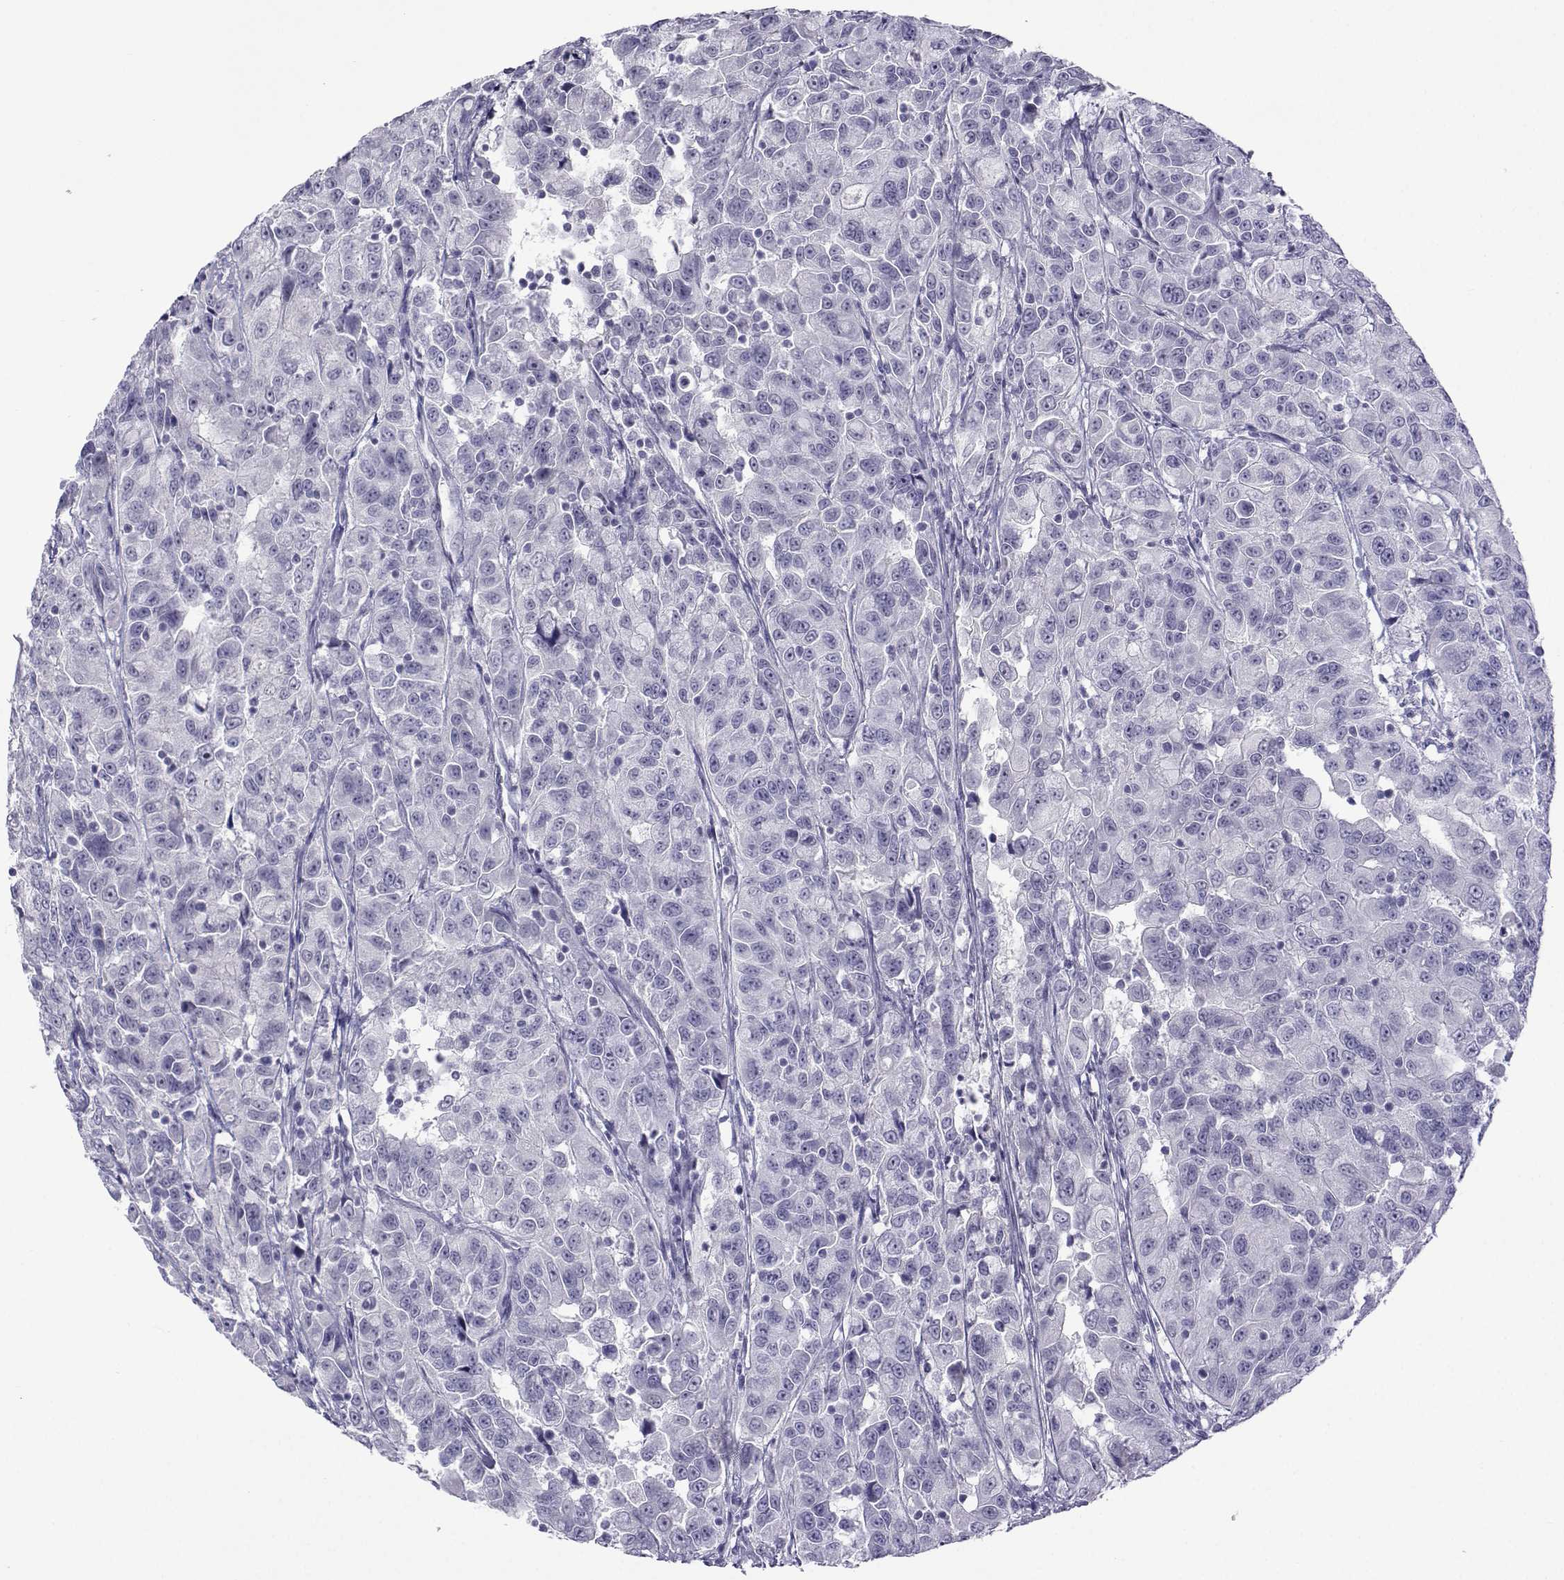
{"staining": {"intensity": "negative", "quantity": "none", "location": "none"}, "tissue": "urothelial cancer", "cell_type": "Tumor cells", "image_type": "cancer", "snomed": [{"axis": "morphology", "description": "Urothelial carcinoma, NOS"}, {"axis": "morphology", "description": "Urothelial carcinoma, High grade"}, {"axis": "topography", "description": "Urinary bladder"}], "caption": "IHC of urothelial cancer shows no staining in tumor cells.", "gene": "ACTL7A", "patient": {"sex": "female", "age": 73}}